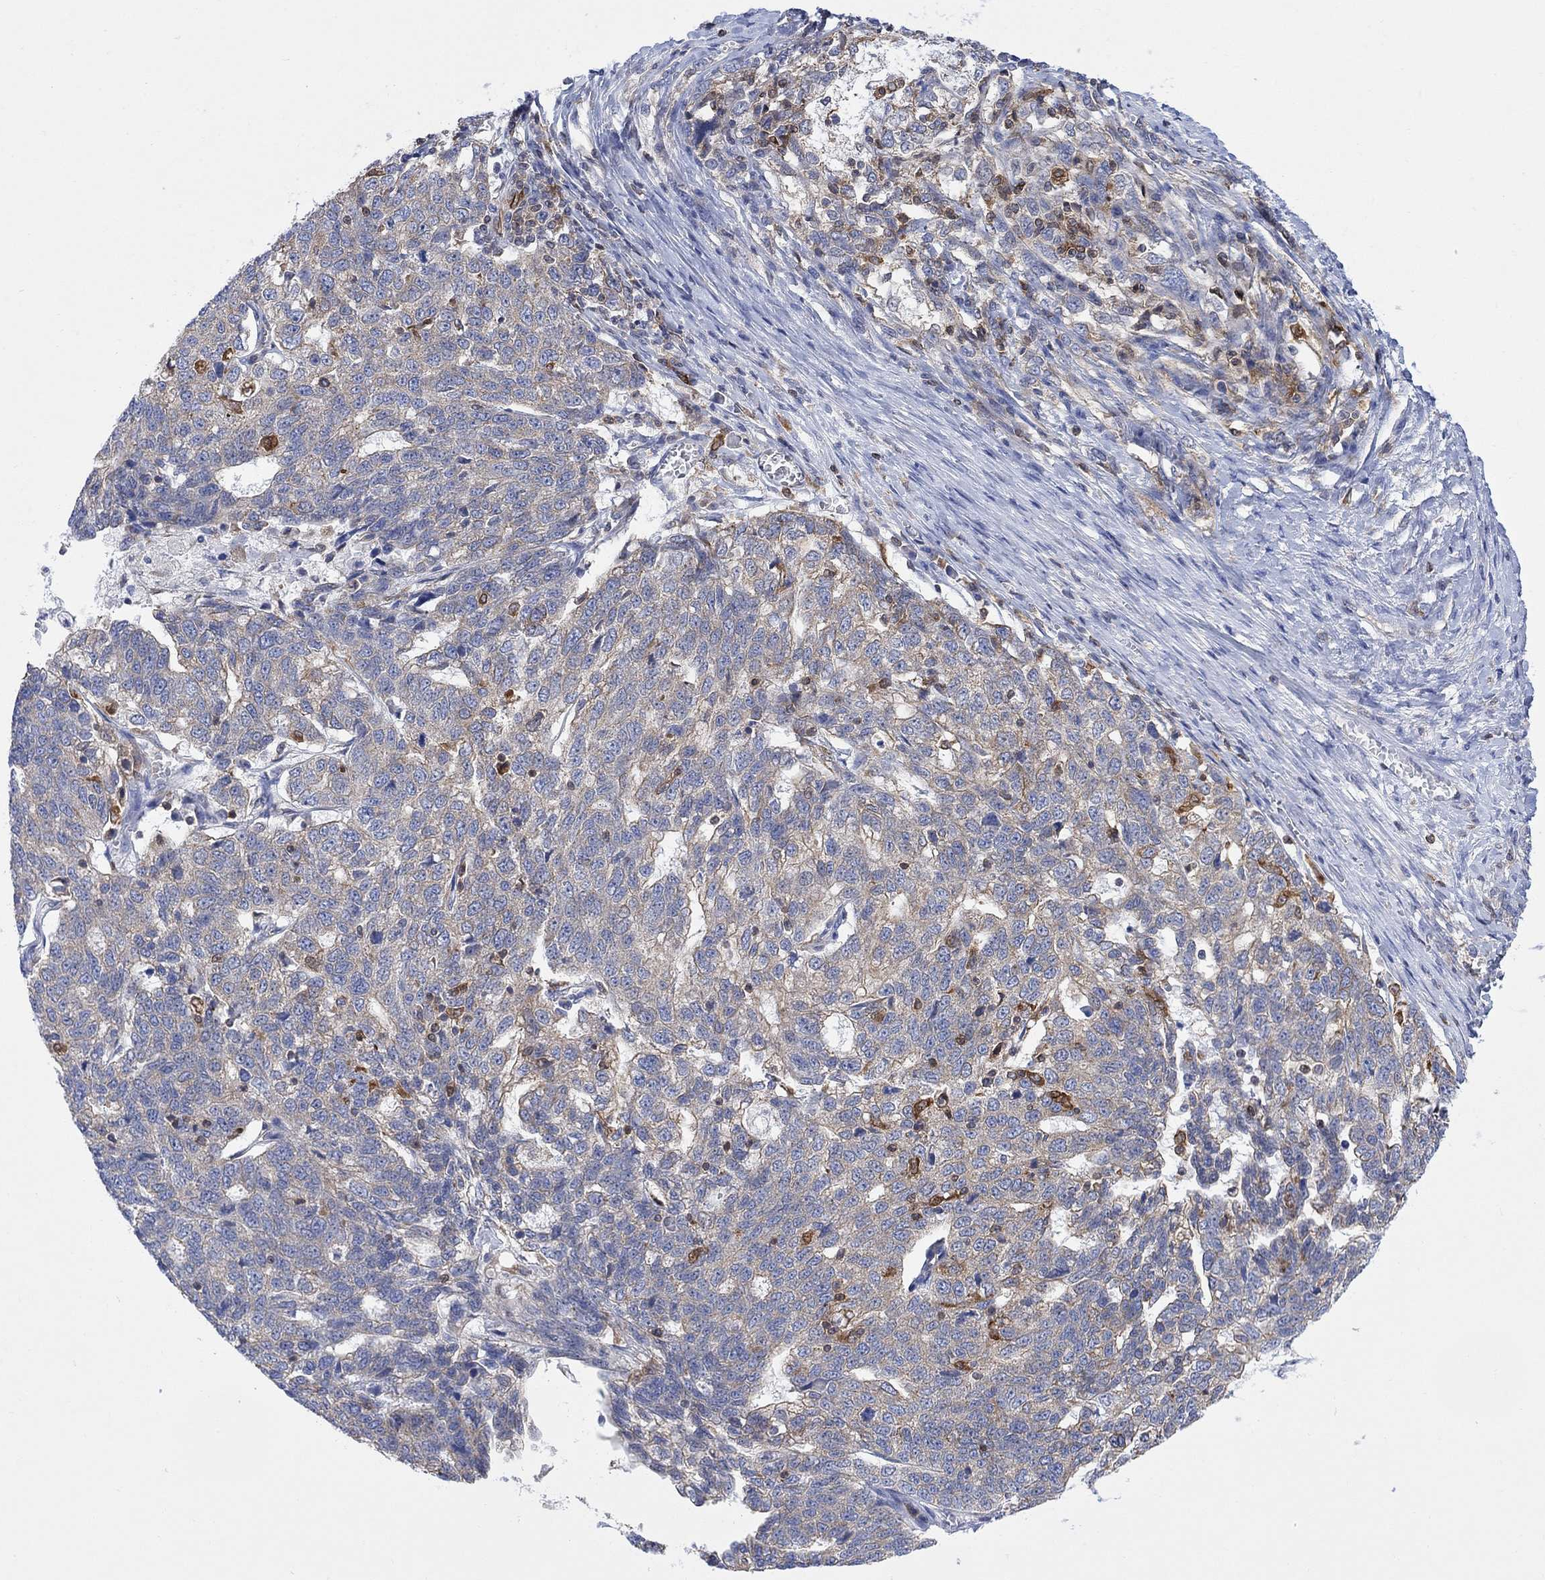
{"staining": {"intensity": "weak", "quantity": "<25%", "location": "cytoplasmic/membranous"}, "tissue": "ovarian cancer", "cell_type": "Tumor cells", "image_type": "cancer", "snomed": [{"axis": "morphology", "description": "Cystadenocarcinoma, serous, NOS"}, {"axis": "topography", "description": "Ovary"}], "caption": "Tumor cells show no significant protein staining in ovarian serous cystadenocarcinoma.", "gene": "GBP5", "patient": {"sex": "female", "age": 71}}